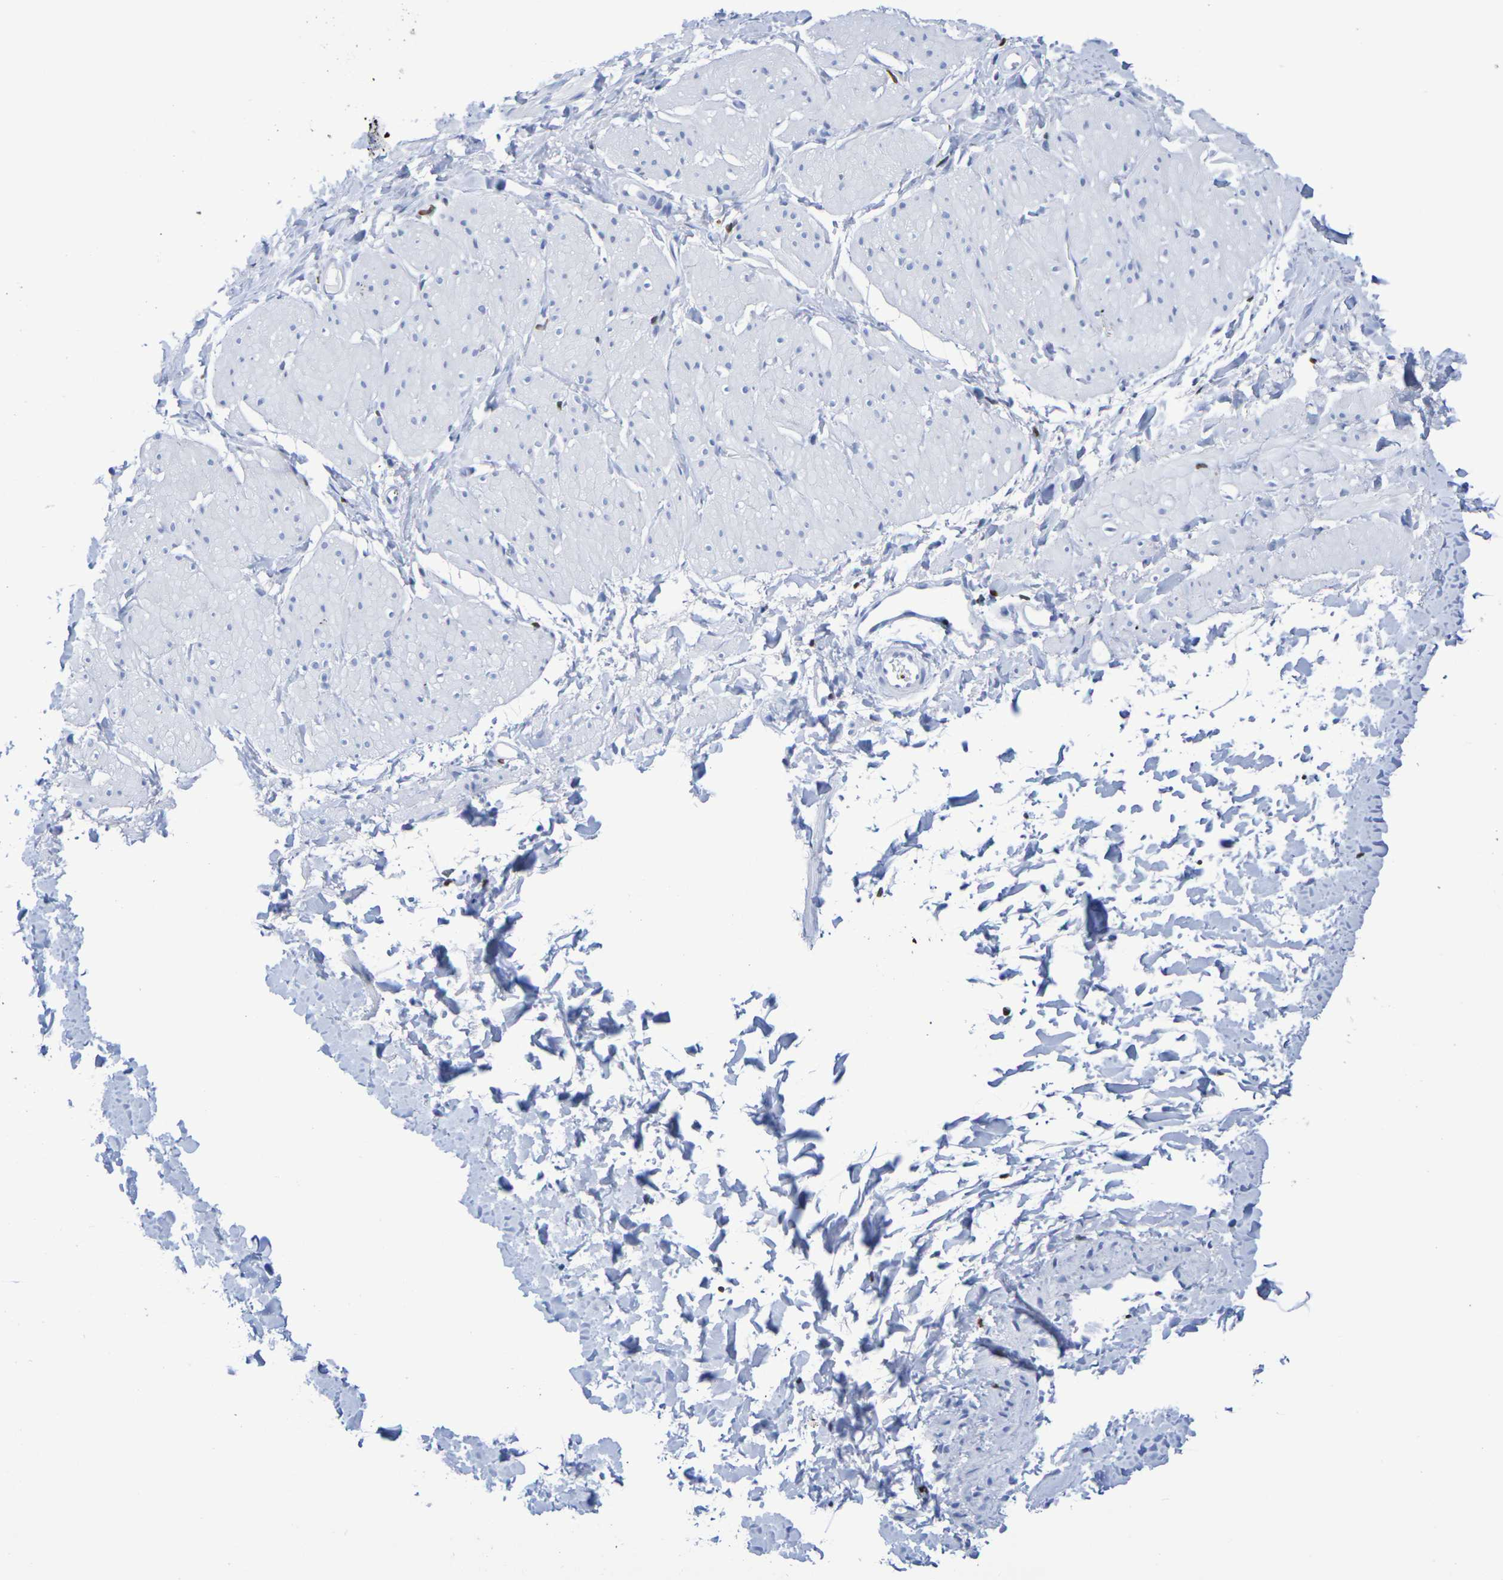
{"staining": {"intensity": "negative", "quantity": "none", "location": "none"}, "tissue": "smooth muscle", "cell_type": "Smooth muscle cells", "image_type": "normal", "snomed": [{"axis": "morphology", "description": "Normal tissue, NOS"}, {"axis": "topography", "description": "Smooth muscle"}], "caption": "This is a micrograph of immunohistochemistry (IHC) staining of unremarkable smooth muscle, which shows no staining in smooth muscle cells. The staining is performed using DAB brown chromogen with nuclei counter-stained in using hematoxylin.", "gene": "H1", "patient": {"sex": "male", "age": 16}}